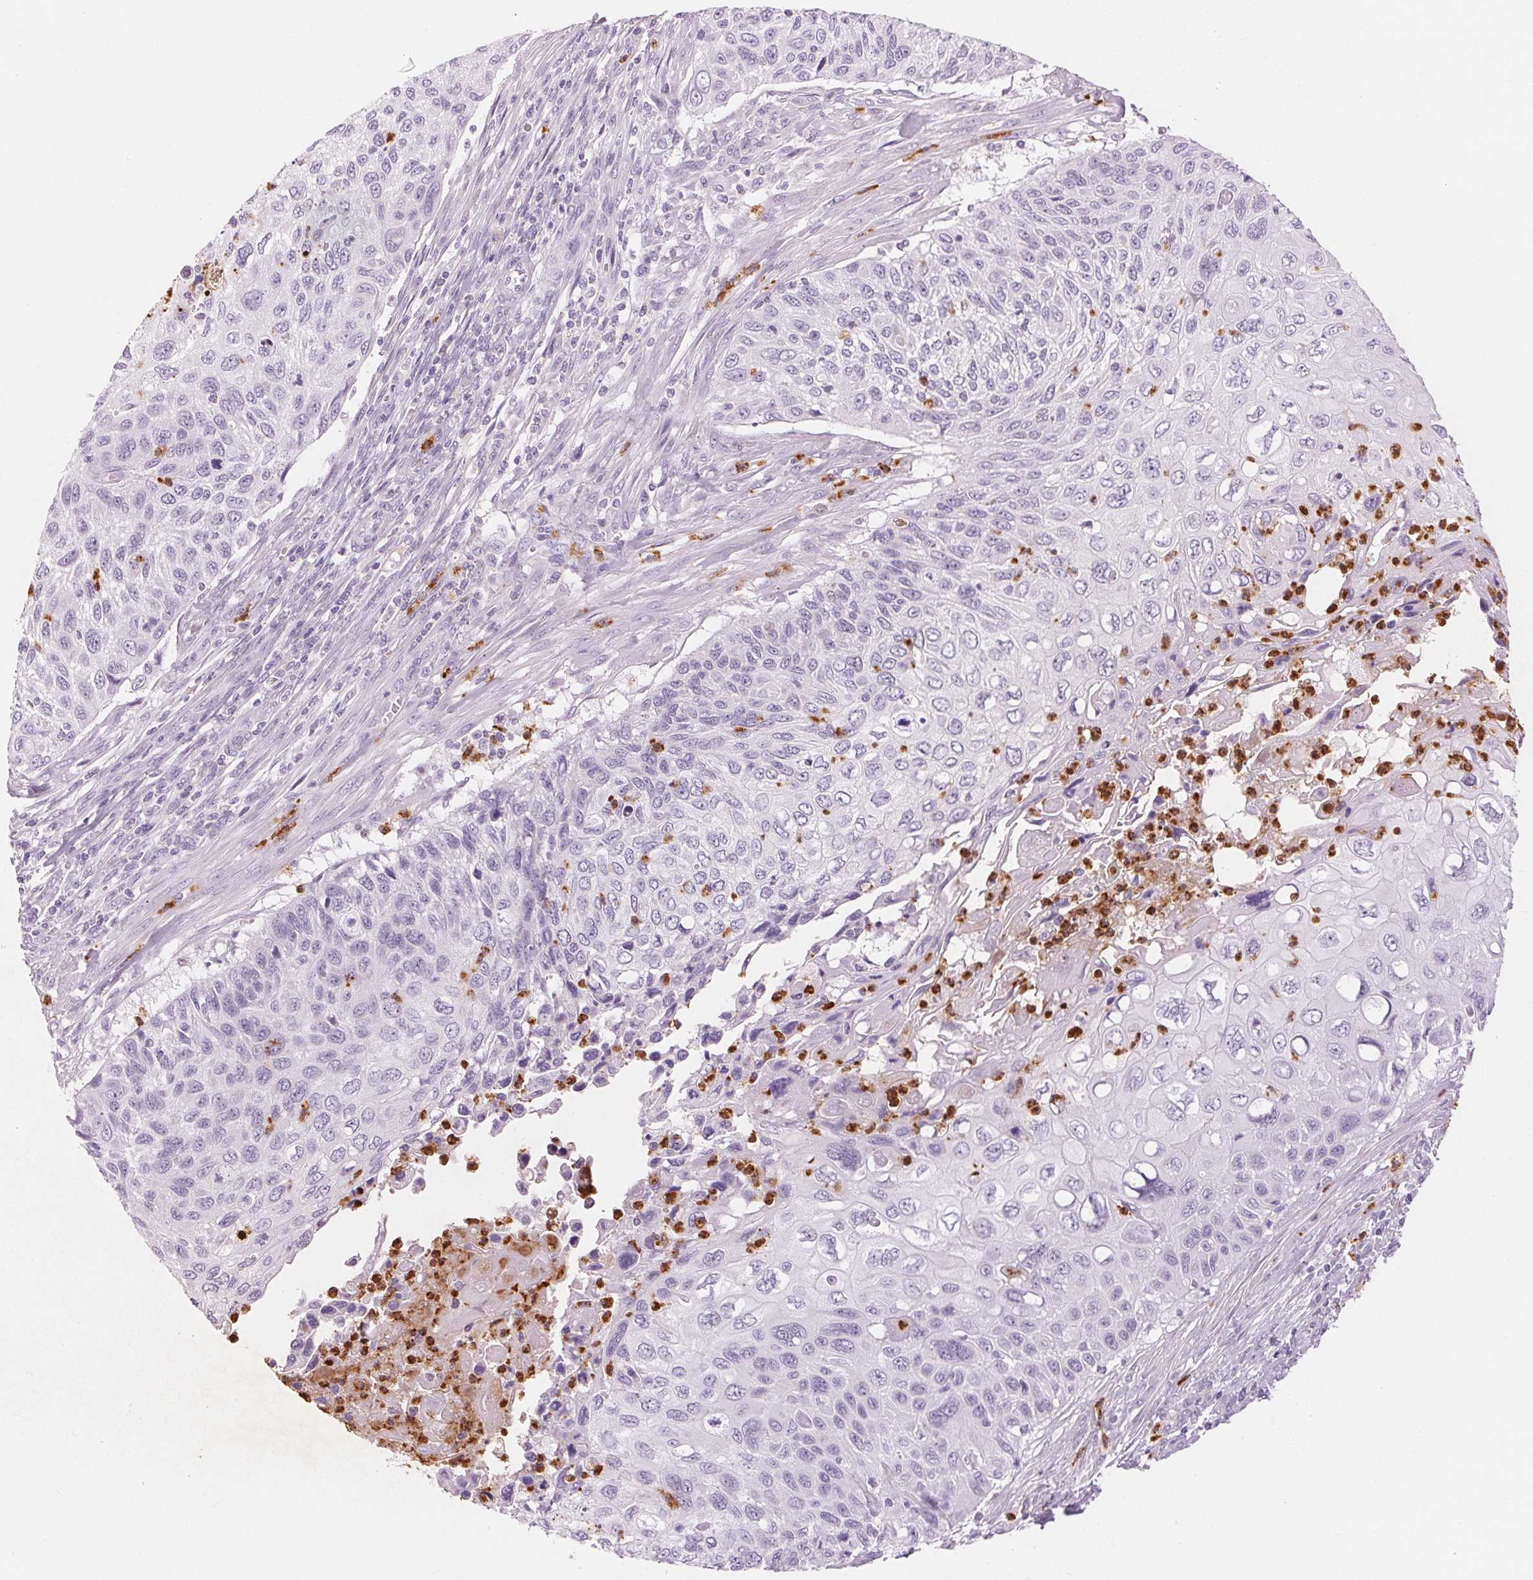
{"staining": {"intensity": "negative", "quantity": "none", "location": "none"}, "tissue": "cervical cancer", "cell_type": "Tumor cells", "image_type": "cancer", "snomed": [{"axis": "morphology", "description": "Squamous cell carcinoma, NOS"}, {"axis": "topography", "description": "Cervix"}], "caption": "Immunohistochemistry of human cervical cancer (squamous cell carcinoma) demonstrates no expression in tumor cells. Brightfield microscopy of immunohistochemistry stained with DAB (3,3'-diaminobenzidine) (brown) and hematoxylin (blue), captured at high magnification.", "gene": "KLK7", "patient": {"sex": "female", "age": 70}}